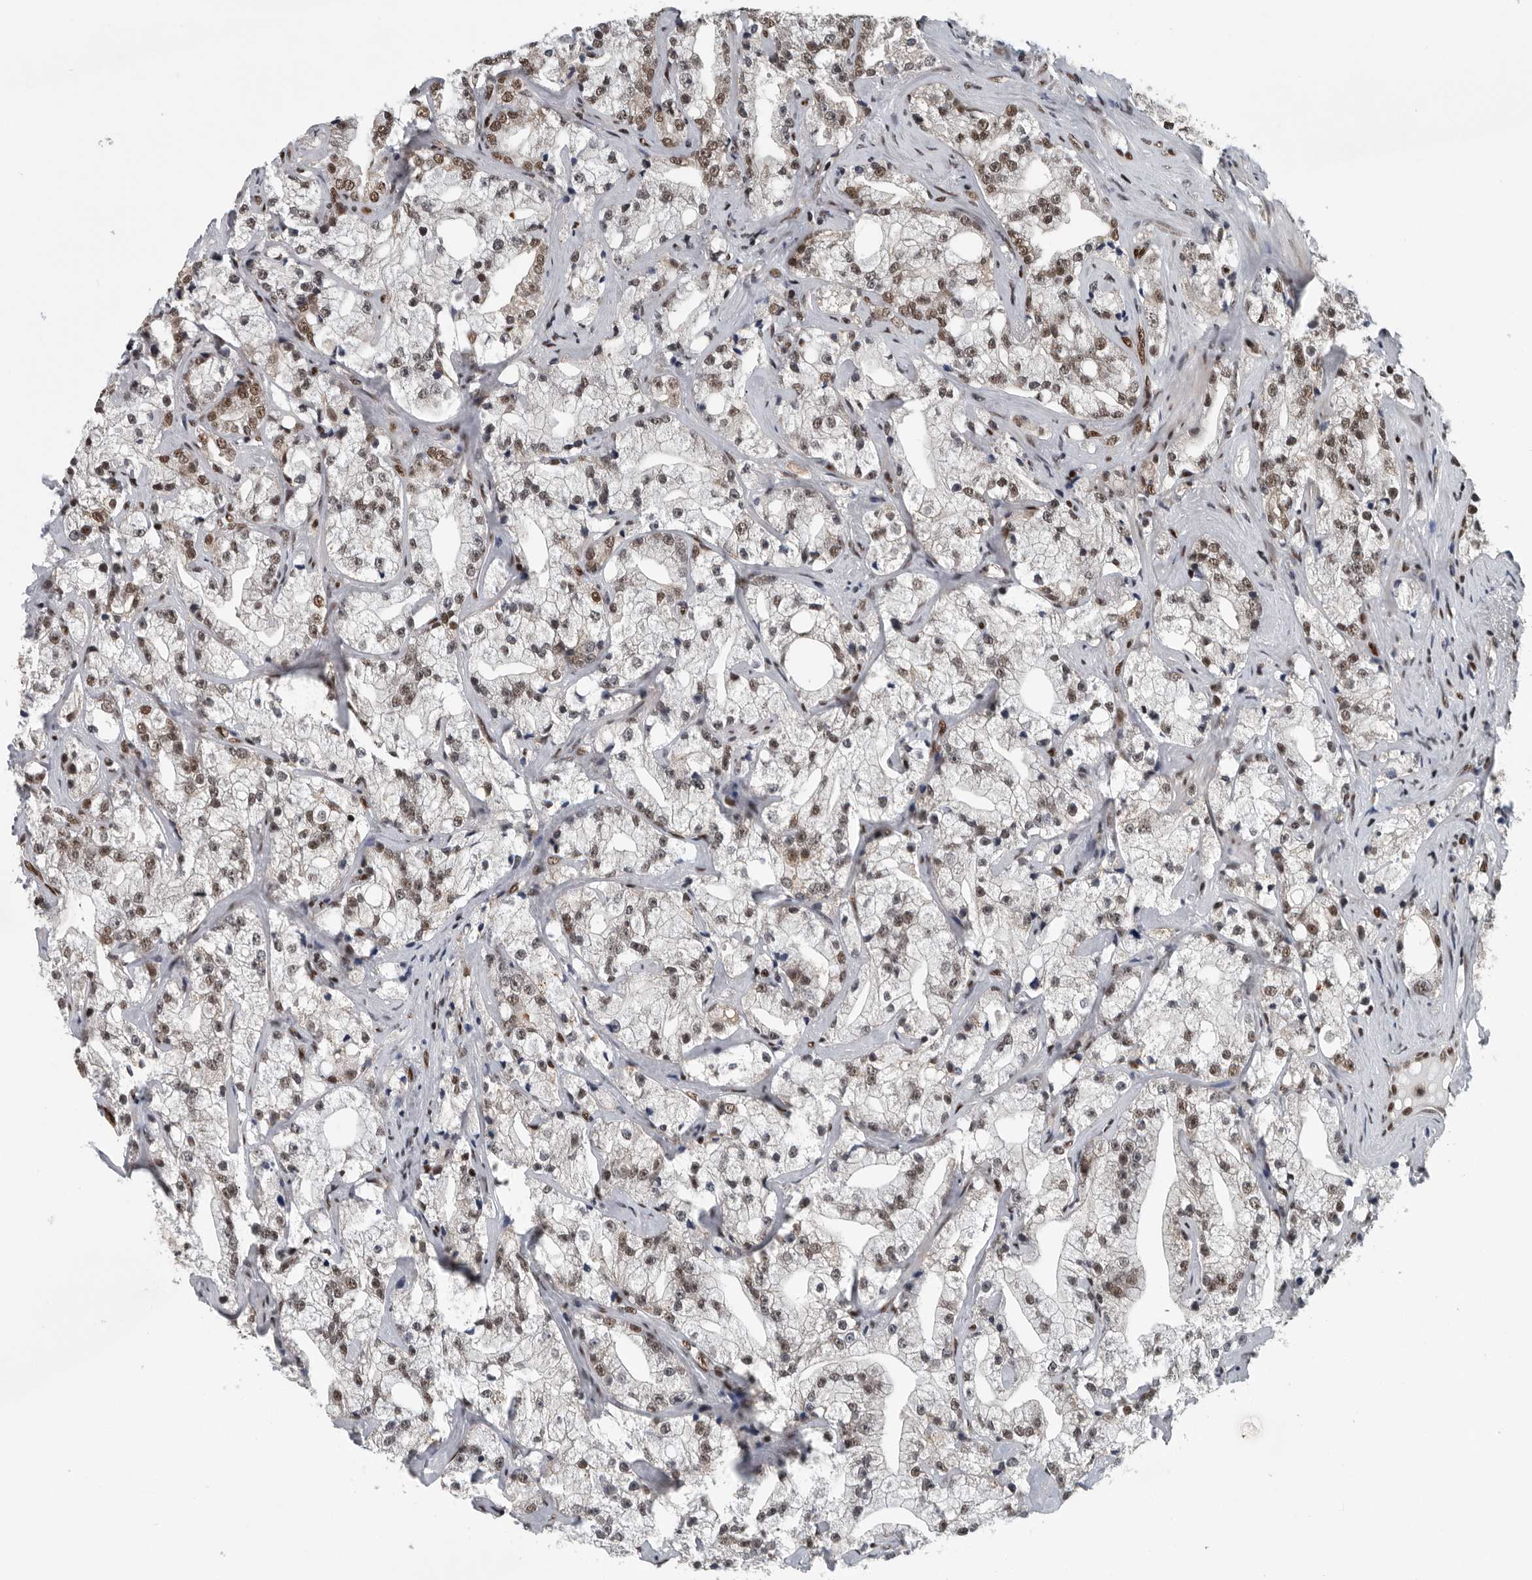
{"staining": {"intensity": "weak", "quantity": ">75%", "location": "nuclear"}, "tissue": "prostate cancer", "cell_type": "Tumor cells", "image_type": "cancer", "snomed": [{"axis": "morphology", "description": "Adenocarcinoma, High grade"}, {"axis": "topography", "description": "Prostate"}], "caption": "Prostate high-grade adenocarcinoma stained with immunohistochemistry (IHC) shows weak nuclear expression in approximately >75% of tumor cells.", "gene": "SENP7", "patient": {"sex": "male", "age": 64}}